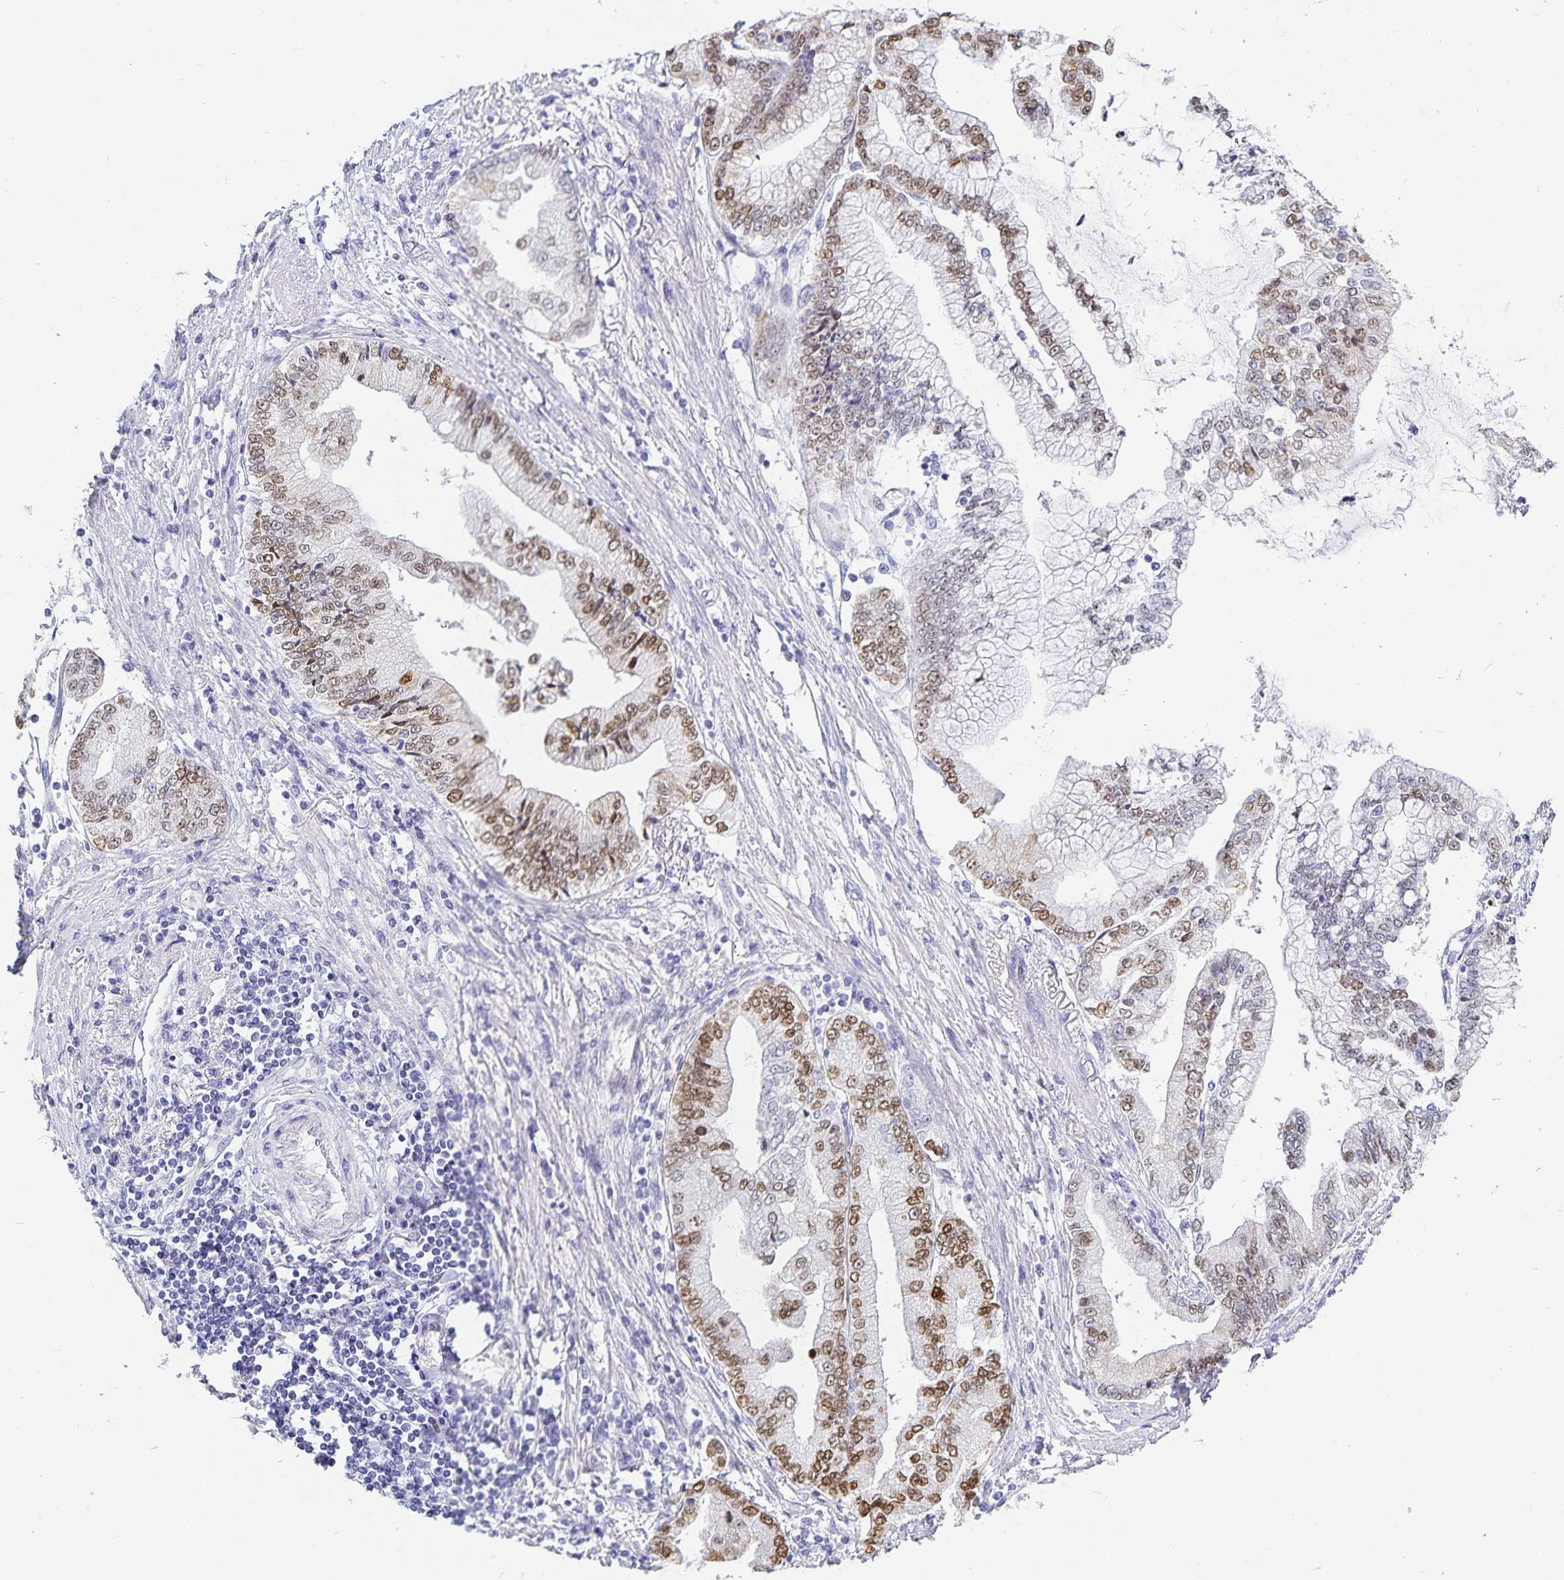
{"staining": {"intensity": "moderate", "quantity": "25%-75%", "location": "nuclear"}, "tissue": "stomach cancer", "cell_type": "Tumor cells", "image_type": "cancer", "snomed": [{"axis": "morphology", "description": "Adenocarcinoma, NOS"}, {"axis": "topography", "description": "Stomach, upper"}], "caption": "Moderate nuclear protein positivity is appreciated in about 25%-75% of tumor cells in stomach adenocarcinoma.", "gene": "HMGB3", "patient": {"sex": "female", "age": 74}}